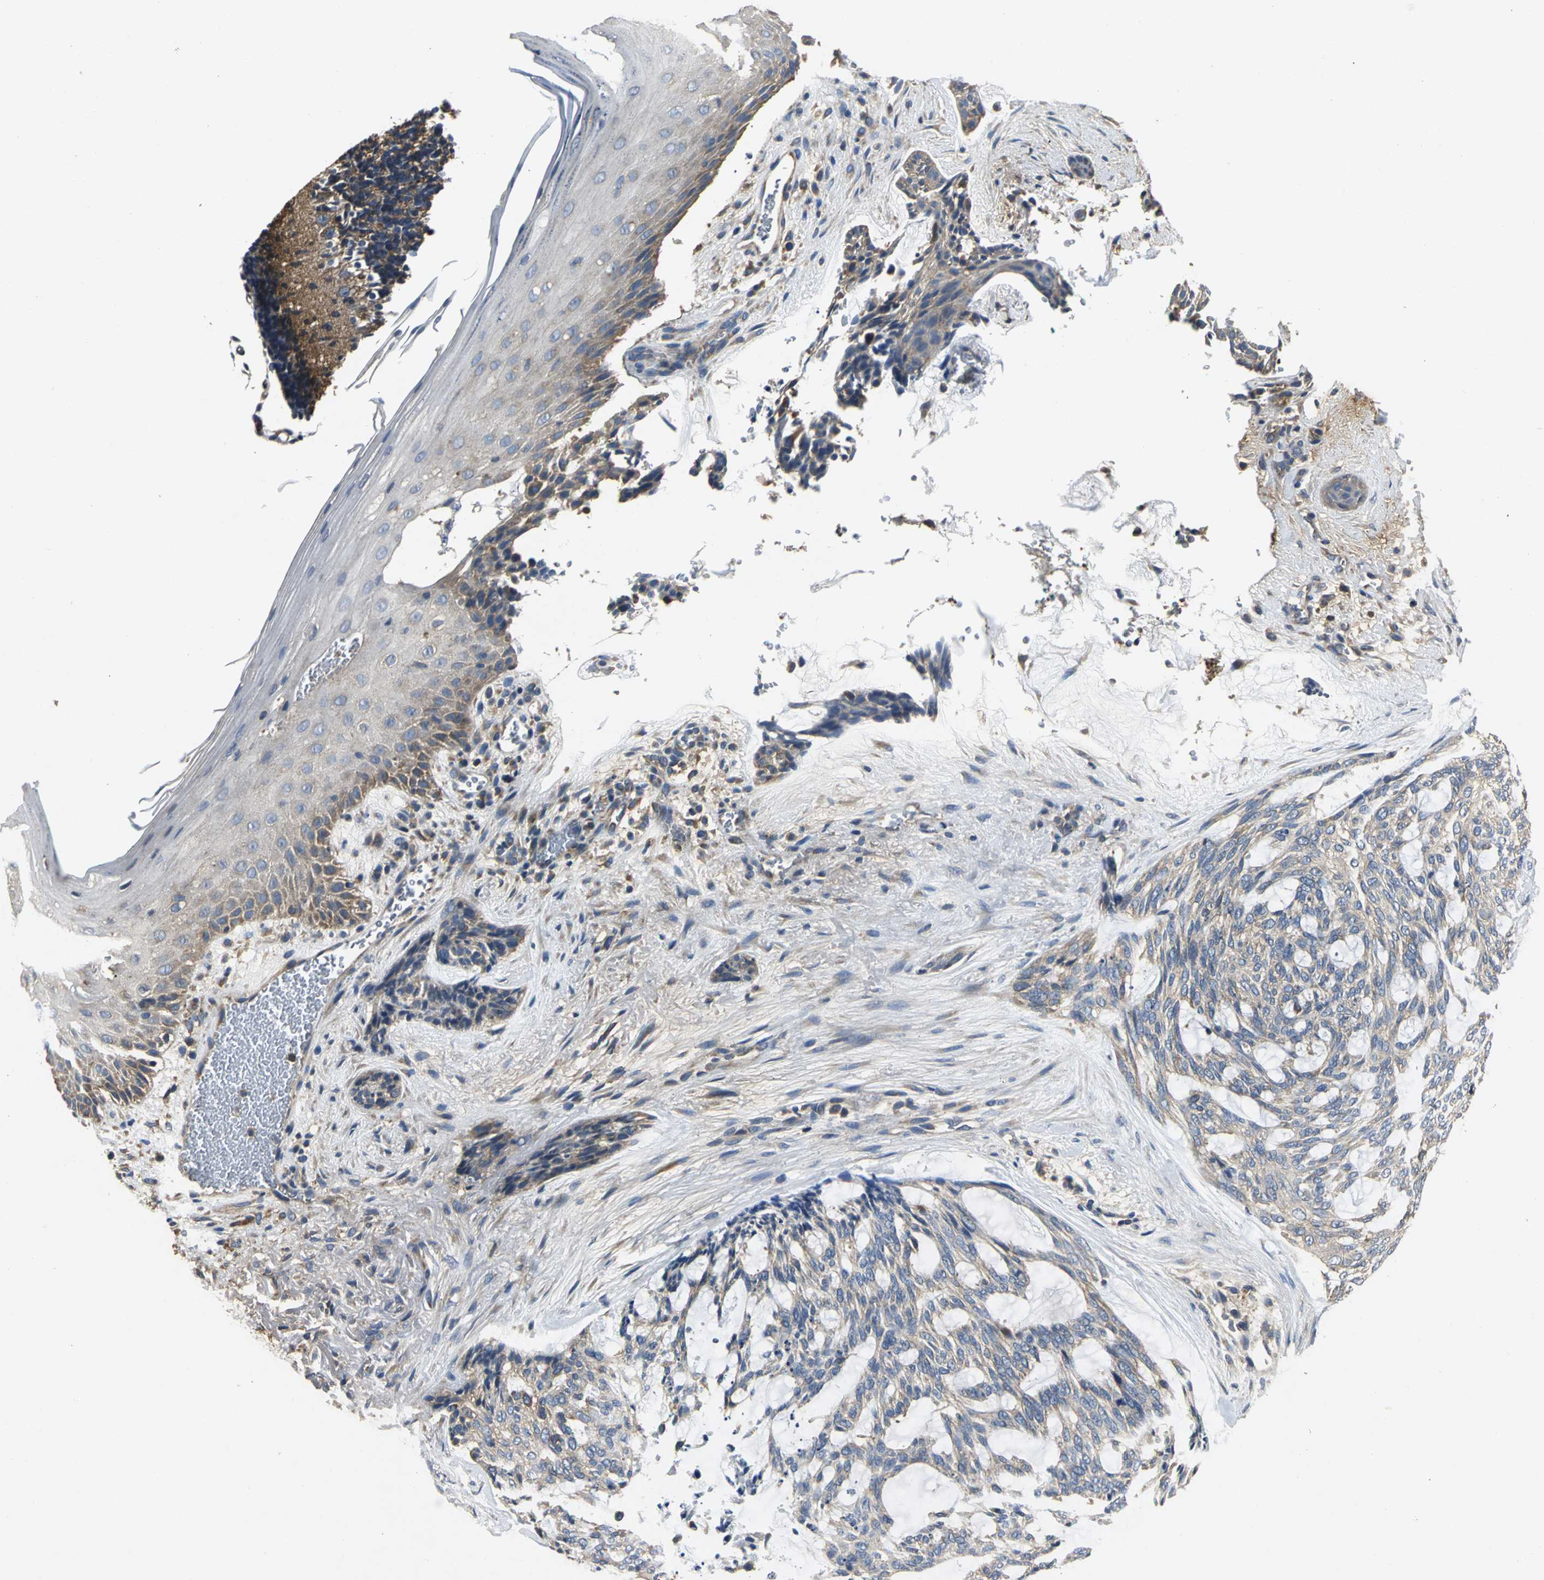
{"staining": {"intensity": "weak", "quantity": ">75%", "location": "cytoplasmic/membranous"}, "tissue": "skin cancer", "cell_type": "Tumor cells", "image_type": "cancer", "snomed": [{"axis": "morphology", "description": "Normal tissue, NOS"}, {"axis": "morphology", "description": "Basal cell carcinoma"}, {"axis": "topography", "description": "Skin"}], "caption": "Tumor cells display low levels of weak cytoplasmic/membranous expression in approximately >75% of cells in skin cancer. The protein is shown in brown color, while the nuclei are stained blue.", "gene": "IRF3", "patient": {"sex": "female", "age": 71}}